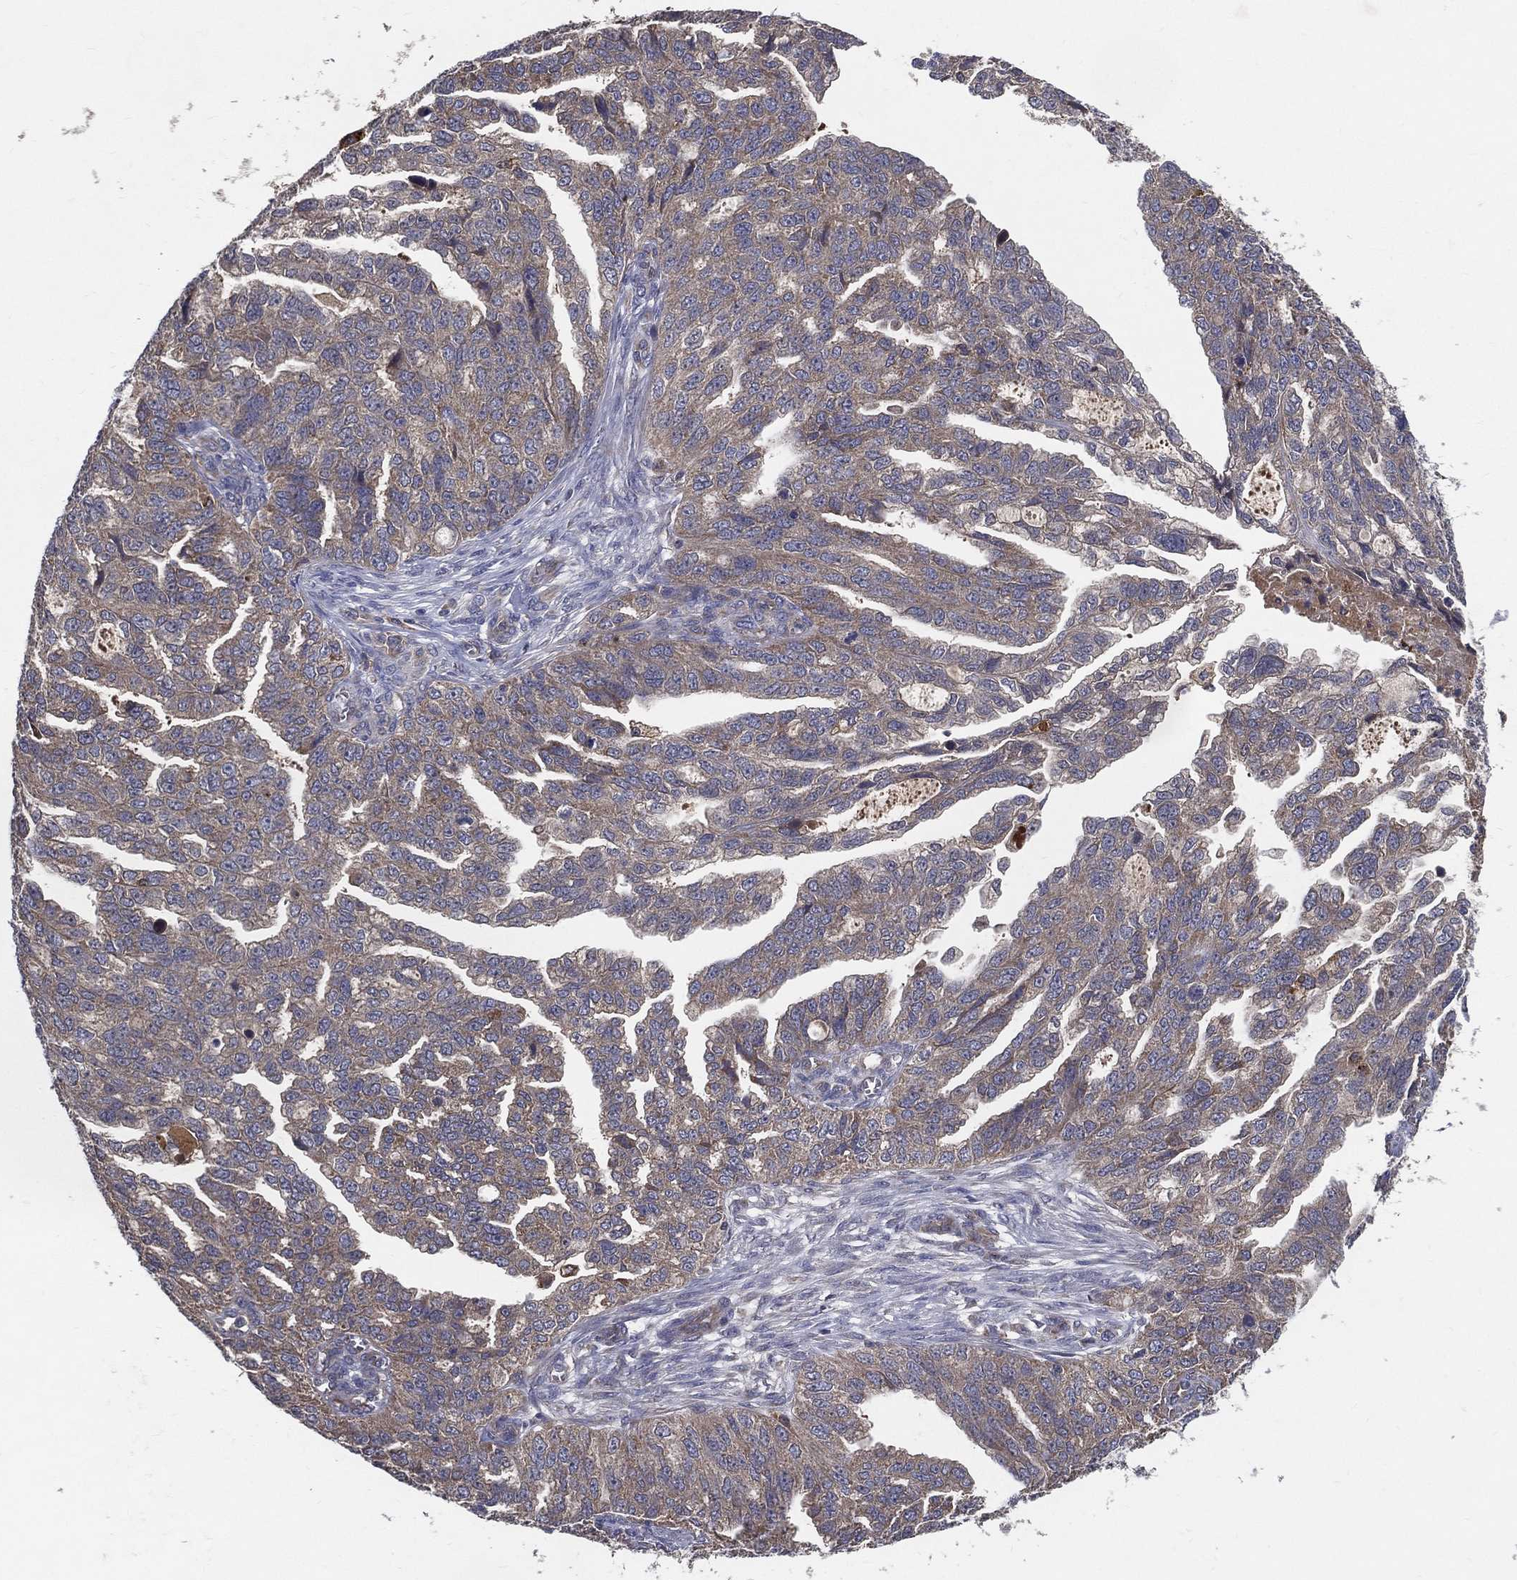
{"staining": {"intensity": "weak", "quantity": "25%-75%", "location": "cytoplasmic/membranous"}, "tissue": "ovarian cancer", "cell_type": "Tumor cells", "image_type": "cancer", "snomed": [{"axis": "morphology", "description": "Cystadenocarcinoma, serous, NOS"}, {"axis": "topography", "description": "Ovary"}], "caption": "Tumor cells reveal low levels of weak cytoplasmic/membranous staining in approximately 25%-75% of cells in ovarian serous cystadenocarcinoma.", "gene": "MT-ND1", "patient": {"sex": "female", "age": 51}}